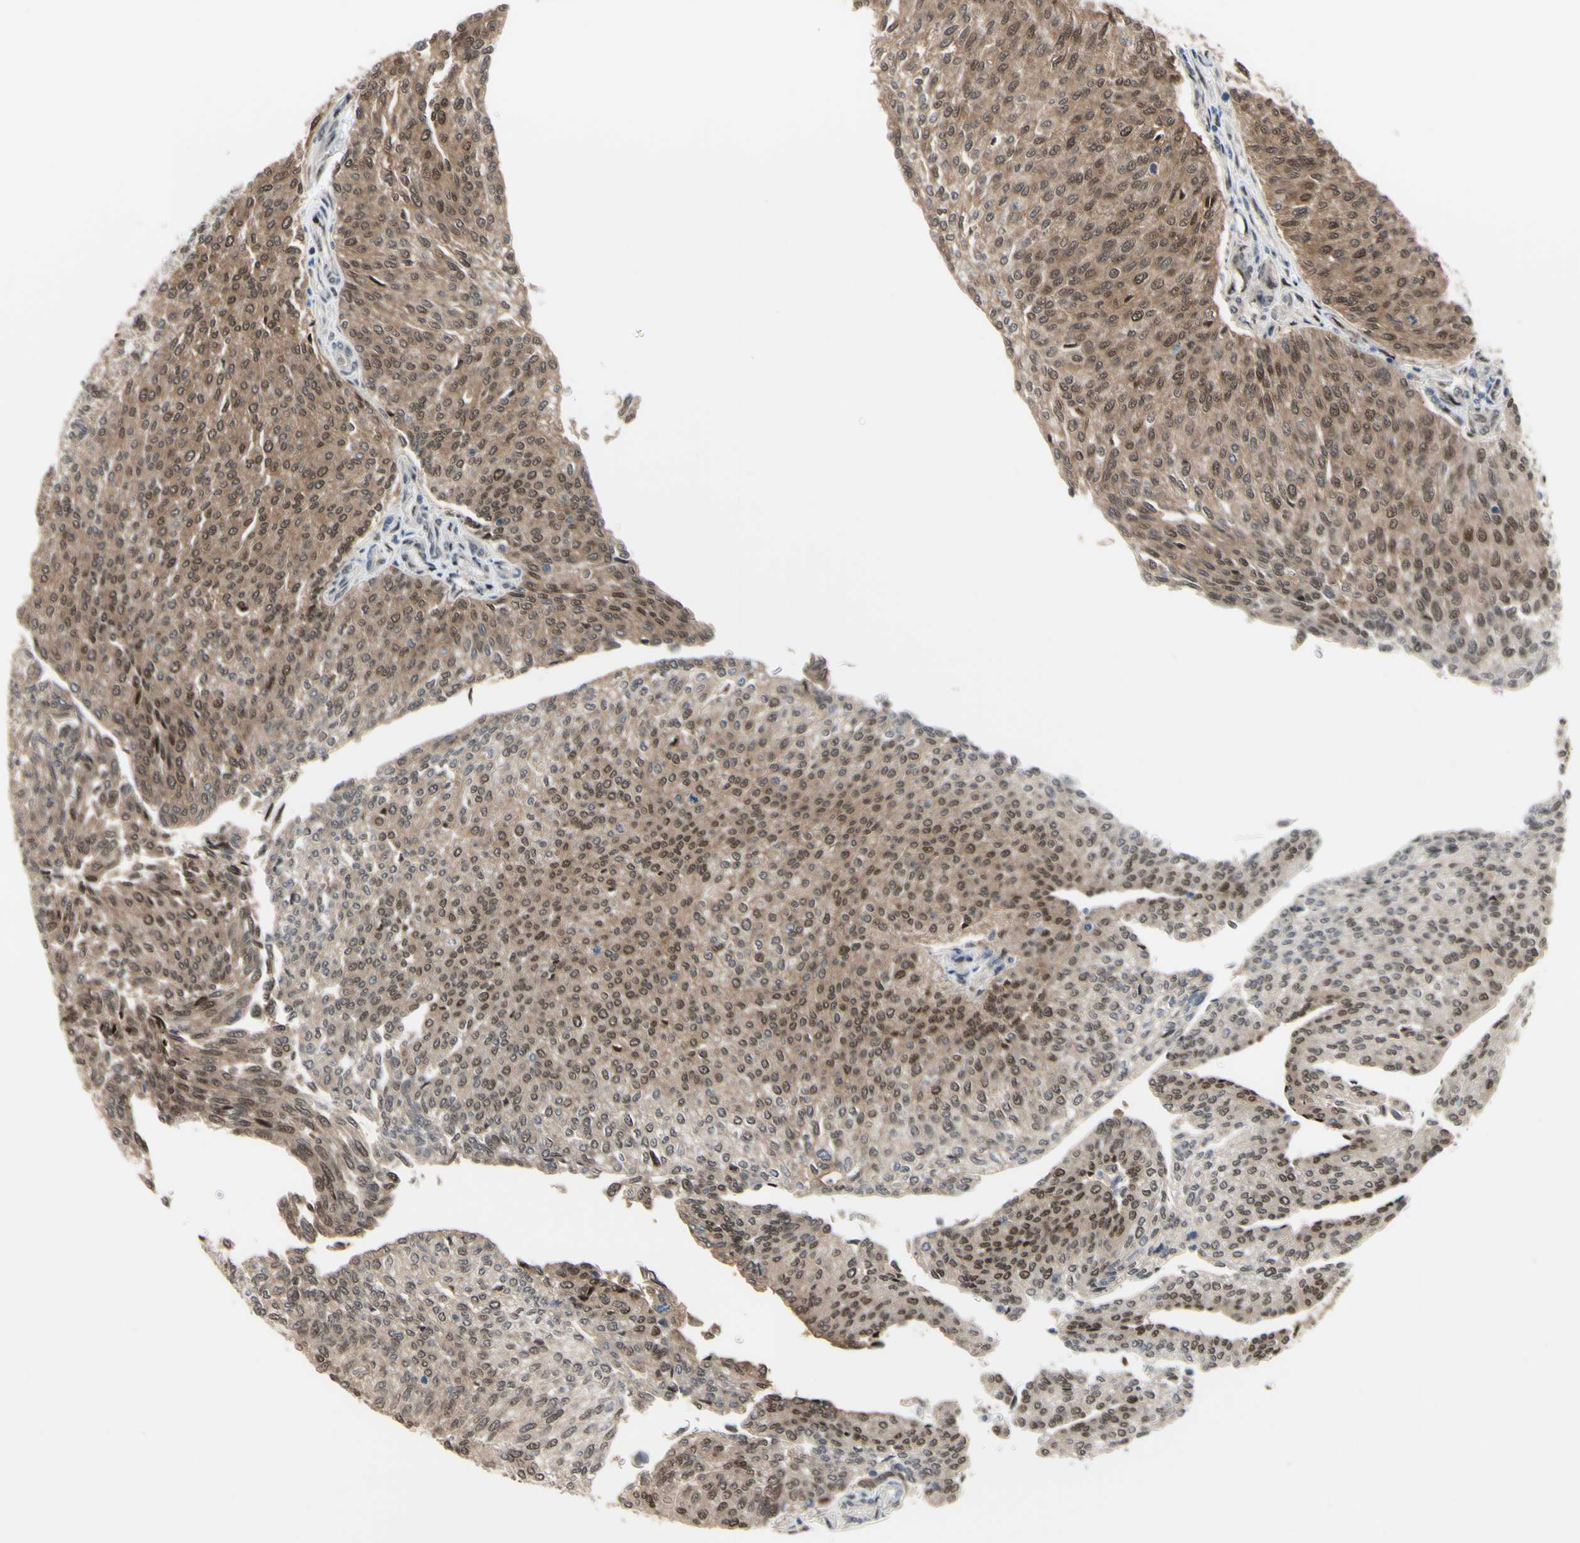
{"staining": {"intensity": "moderate", "quantity": "25%-75%", "location": "cytoplasmic/membranous,nuclear"}, "tissue": "urothelial cancer", "cell_type": "Tumor cells", "image_type": "cancer", "snomed": [{"axis": "morphology", "description": "Urothelial carcinoma, Low grade"}, {"axis": "topography", "description": "Urinary bladder"}], "caption": "Immunohistochemical staining of urothelial cancer exhibits moderate cytoplasmic/membranous and nuclear protein expression in about 25%-75% of tumor cells.", "gene": "HSPA4", "patient": {"sex": "female", "age": 79}}